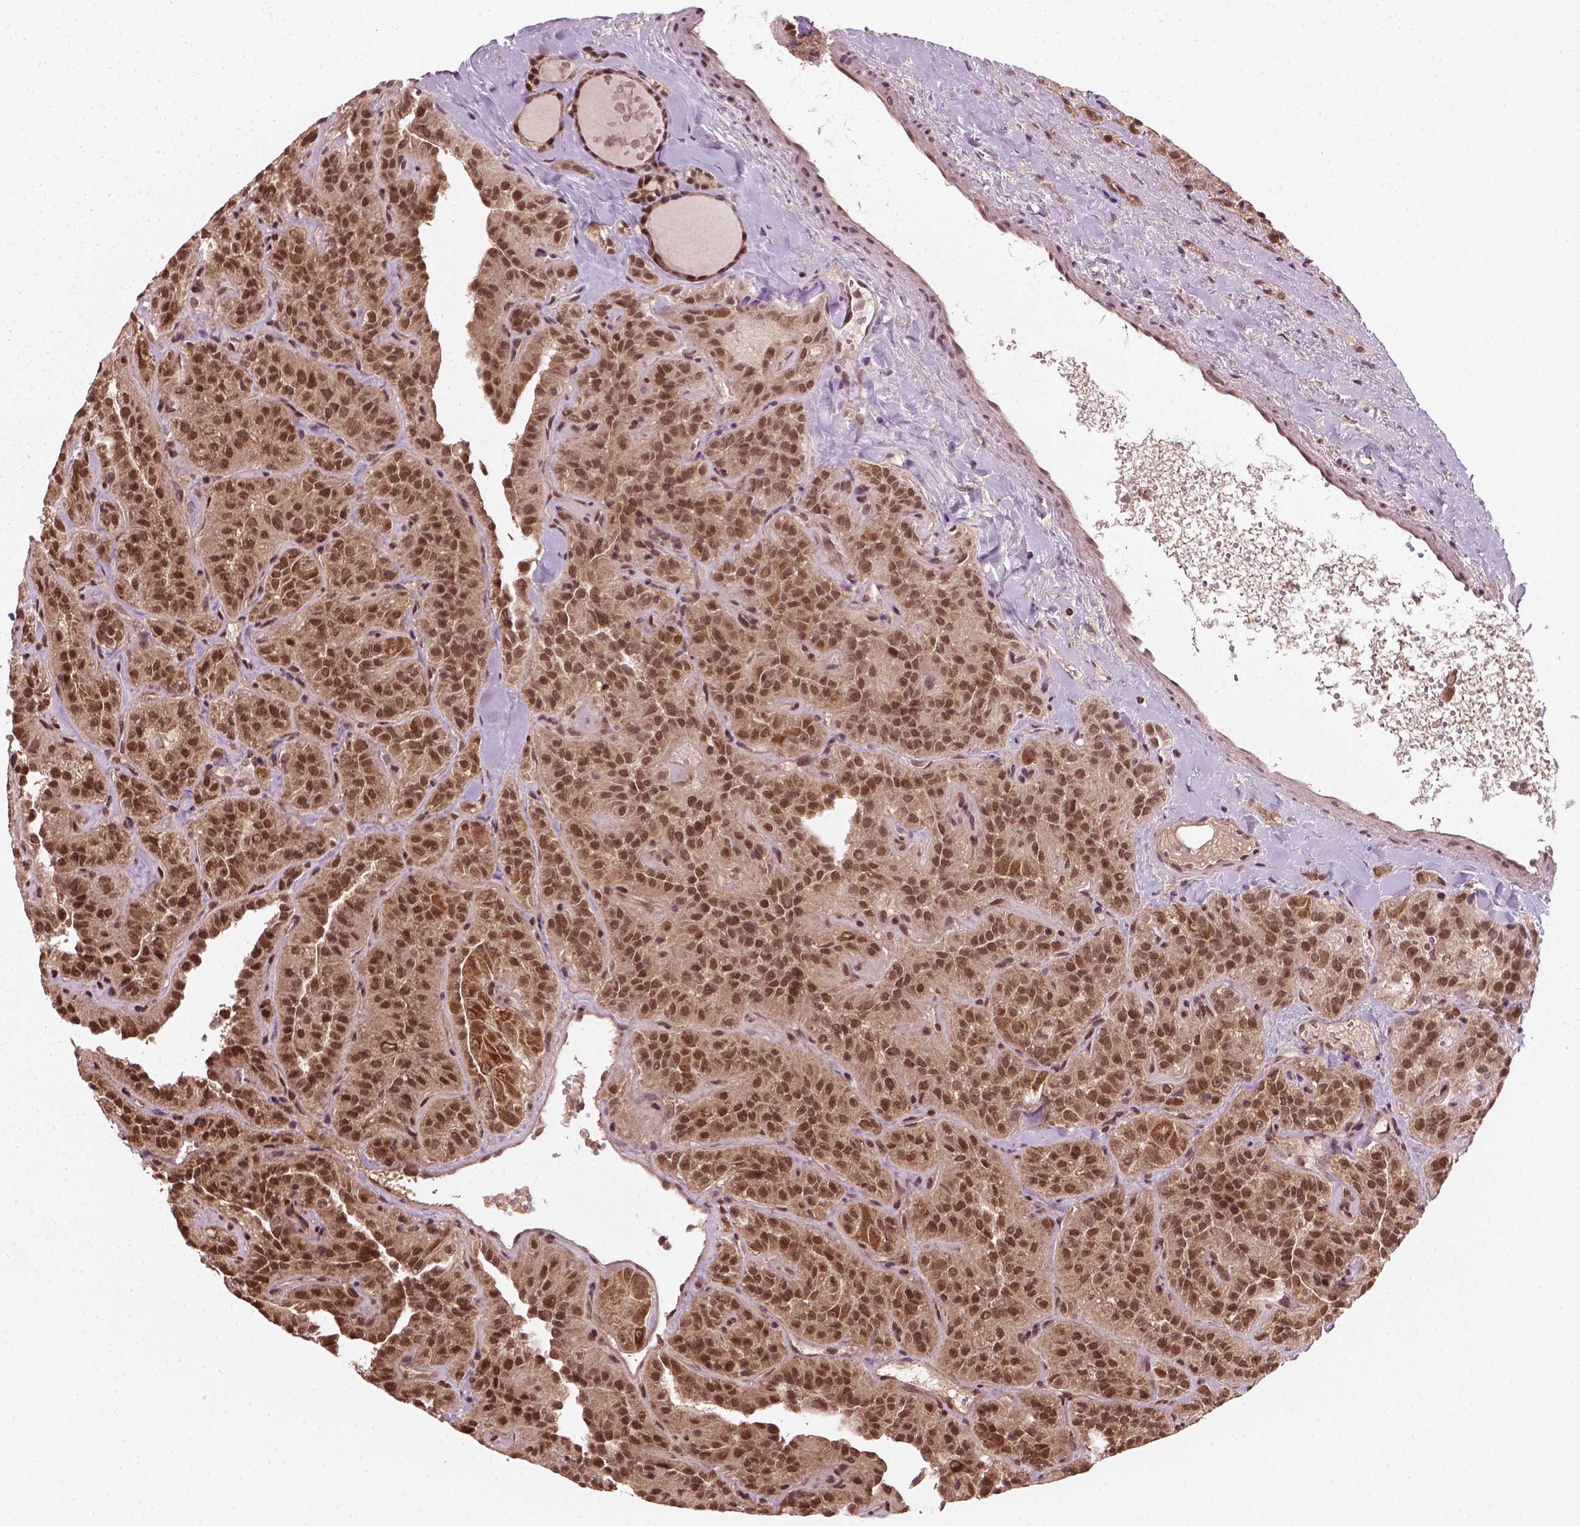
{"staining": {"intensity": "strong", "quantity": ">75%", "location": "cytoplasmic/membranous,nuclear"}, "tissue": "thyroid cancer", "cell_type": "Tumor cells", "image_type": "cancer", "snomed": [{"axis": "morphology", "description": "Papillary adenocarcinoma, NOS"}, {"axis": "topography", "description": "Thyroid gland"}], "caption": "Protein staining by immunohistochemistry demonstrates strong cytoplasmic/membranous and nuclear expression in approximately >75% of tumor cells in thyroid cancer.", "gene": "NUDT9", "patient": {"sex": "female", "age": 45}}